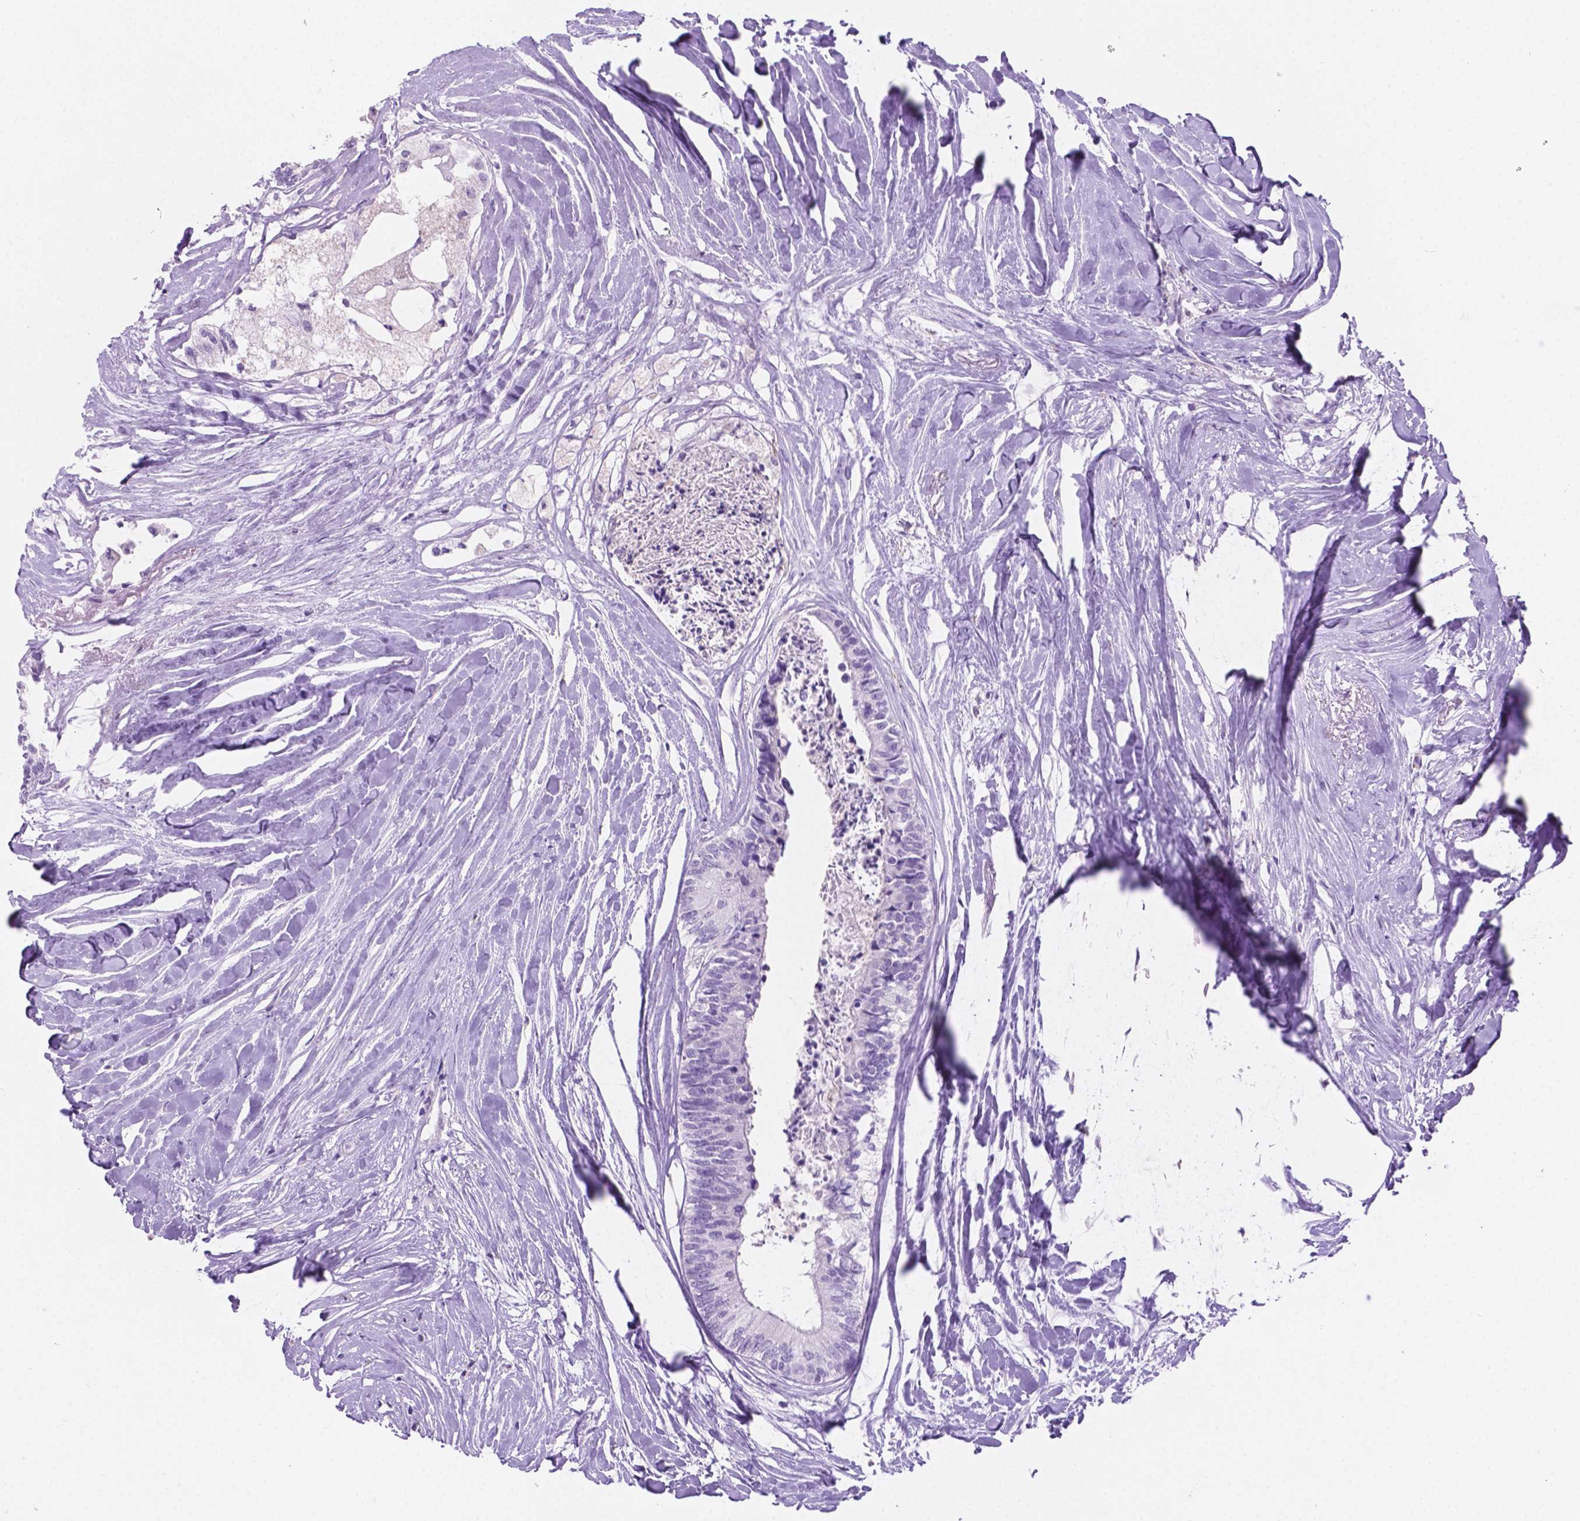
{"staining": {"intensity": "negative", "quantity": "none", "location": "none"}, "tissue": "colorectal cancer", "cell_type": "Tumor cells", "image_type": "cancer", "snomed": [{"axis": "morphology", "description": "Adenocarcinoma, NOS"}, {"axis": "topography", "description": "Colon"}, {"axis": "topography", "description": "Rectum"}], "caption": "Immunohistochemistry of colorectal cancer (adenocarcinoma) demonstrates no staining in tumor cells.", "gene": "GRIN2B", "patient": {"sex": "male", "age": 57}}